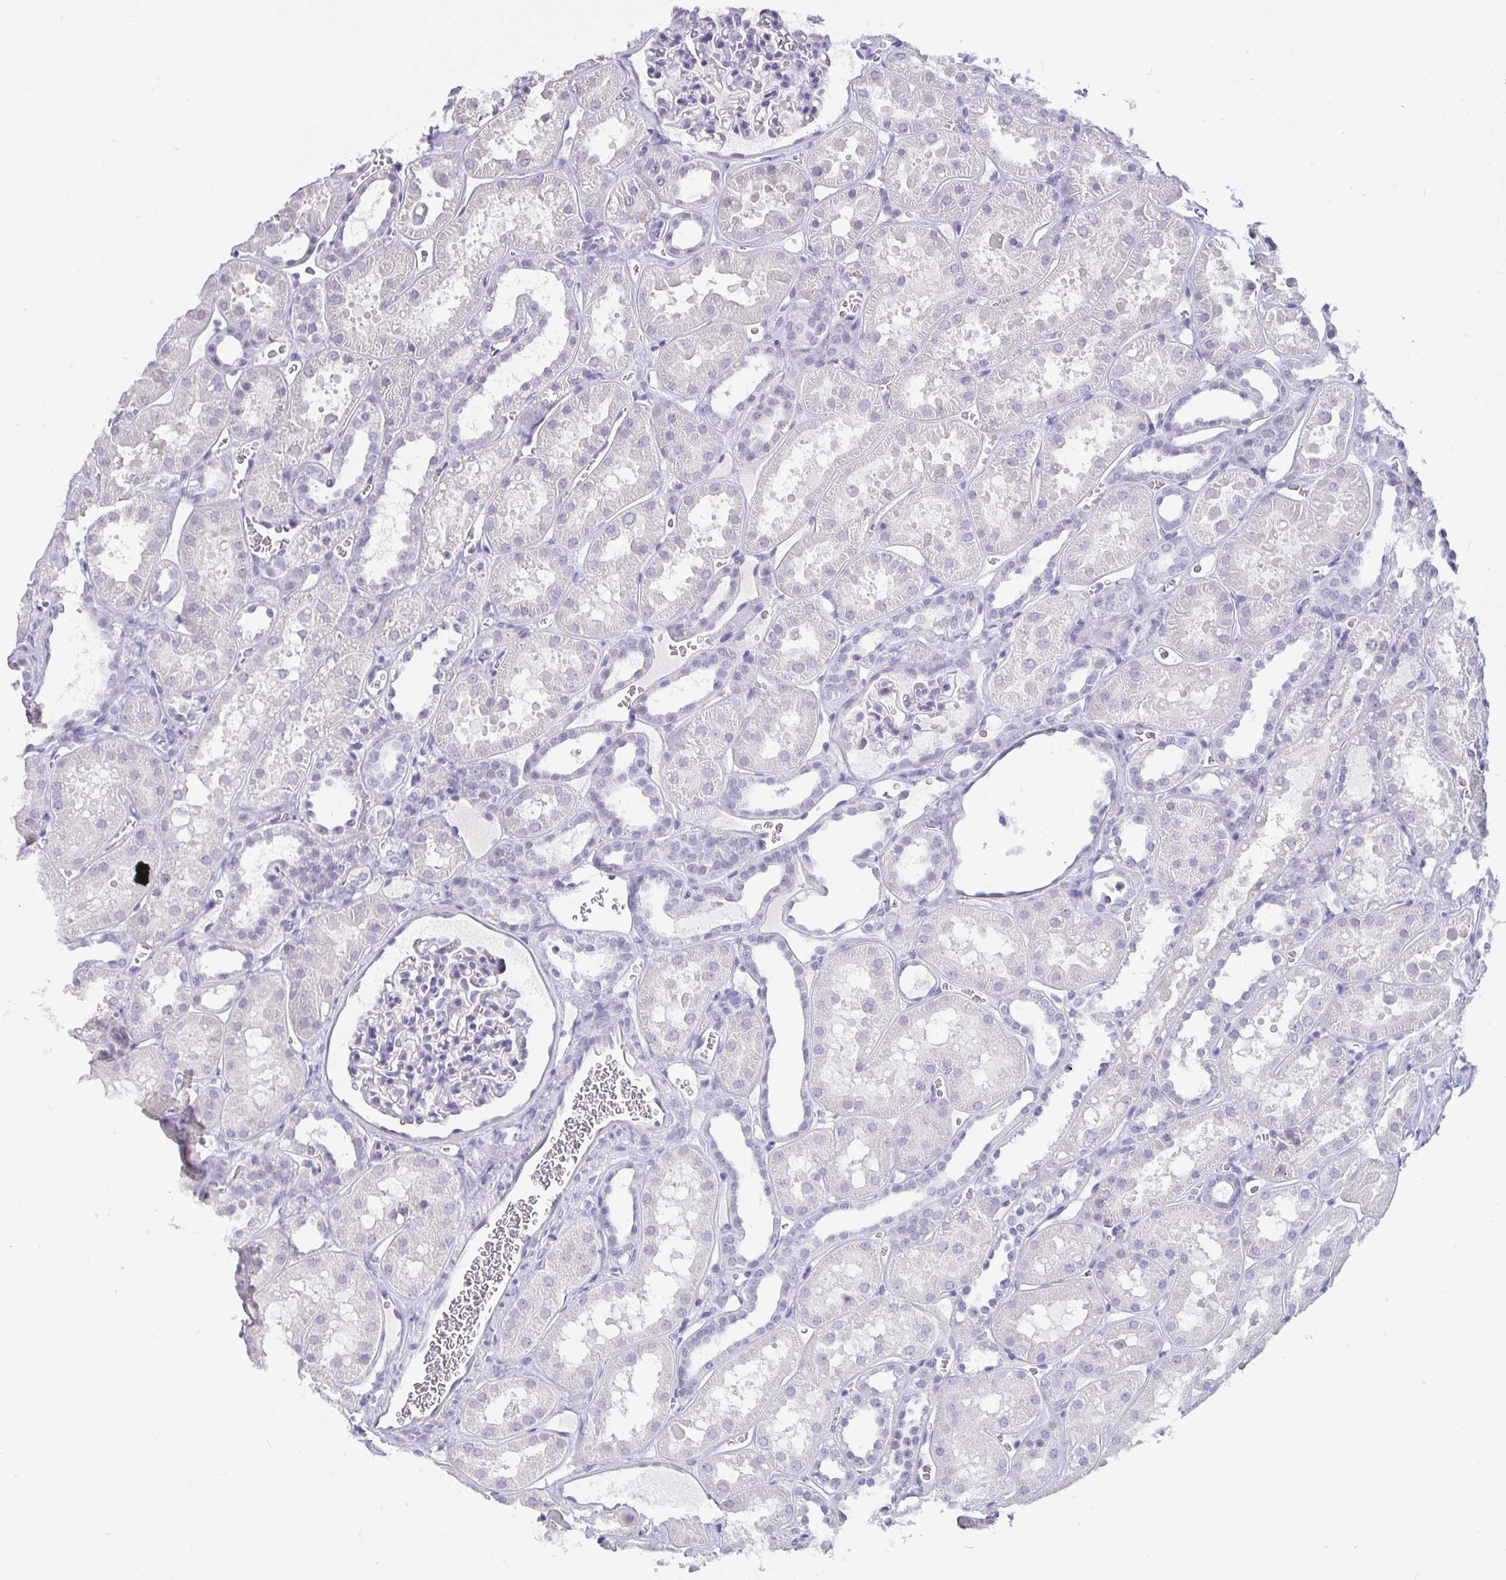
{"staining": {"intensity": "negative", "quantity": "none", "location": "none"}, "tissue": "kidney", "cell_type": "Cells in glomeruli", "image_type": "normal", "snomed": [{"axis": "morphology", "description": "Normal tissue, NOS"}, {"axis": "topography", "description": "Kidney"}], "caption": "Immunohistochemical staining of normal kidney shows no significant positivity in cells in glomeruli. (Stains: DAB (3,3'-diaminobenzidine) IHC with hematoxylin counter stain, Microscopy: brightfield microscopy at high magnification).", "gene": "OLIG2", "patient": {"sex": "female", "age": 41}}